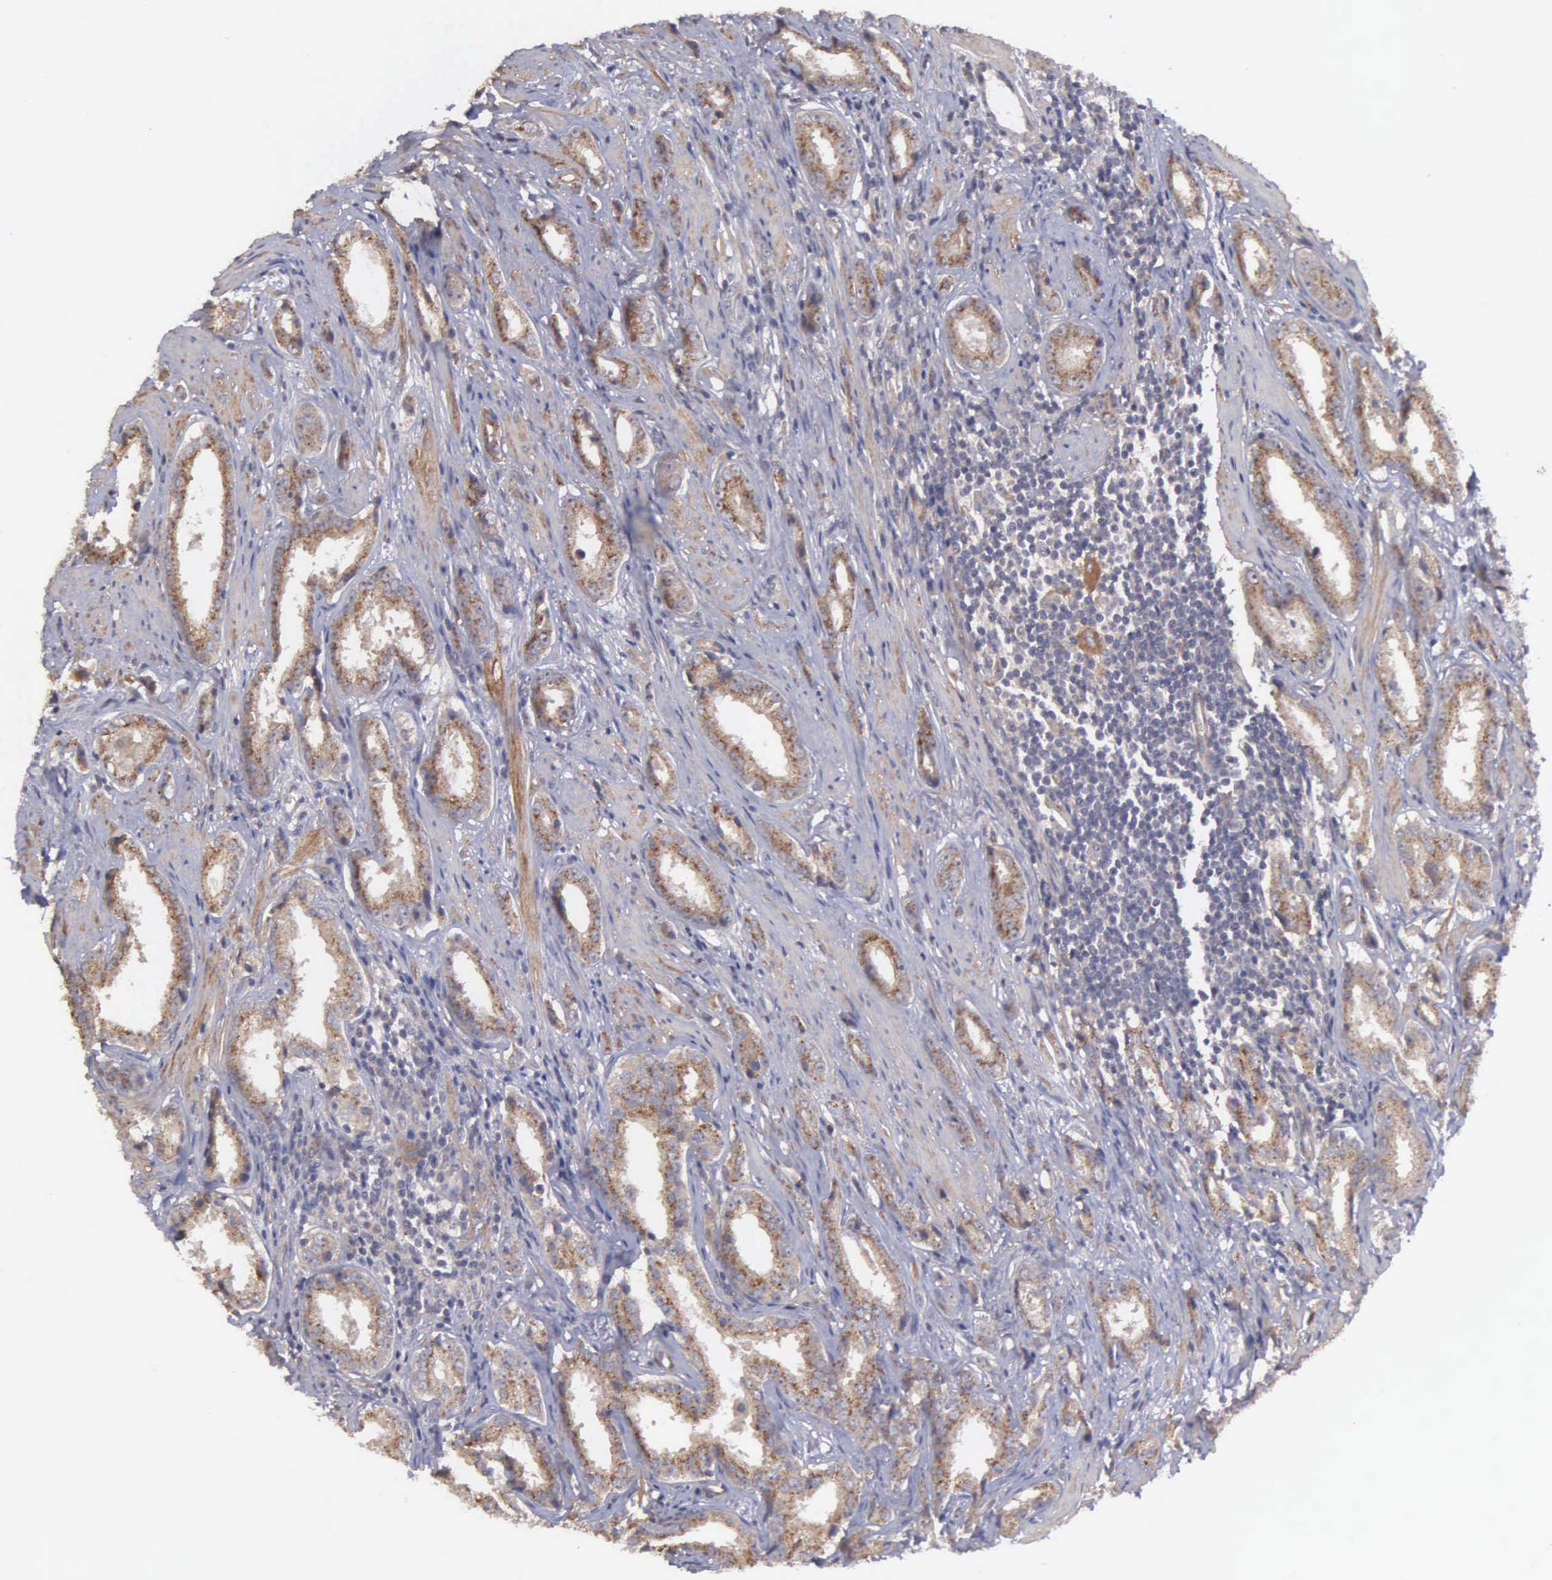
{"staining": {"intensity": "moderate", "quantity": ">75%", "location": "cytoplasmic/membranous"}, "tissue": "prostate cancer", "cell_type": "Tumor cells", "image_type": "cancer", "snomed": [{"axis": "morphology", "description": "Adenocarcinoma, Medium grade"}, {"axis": "topography", "description": "Prostate"}], "caption": "The photomicrograph exhibits a brown stain indicating the presence of a protein in the cytoplasmic/membranous of tumor cells in prostate cancer (medium-grade adenocarcinoma). Nuclei are stained in blue.", "gene": "RTL10", "patient": {"sex": "male", "age": 53}}